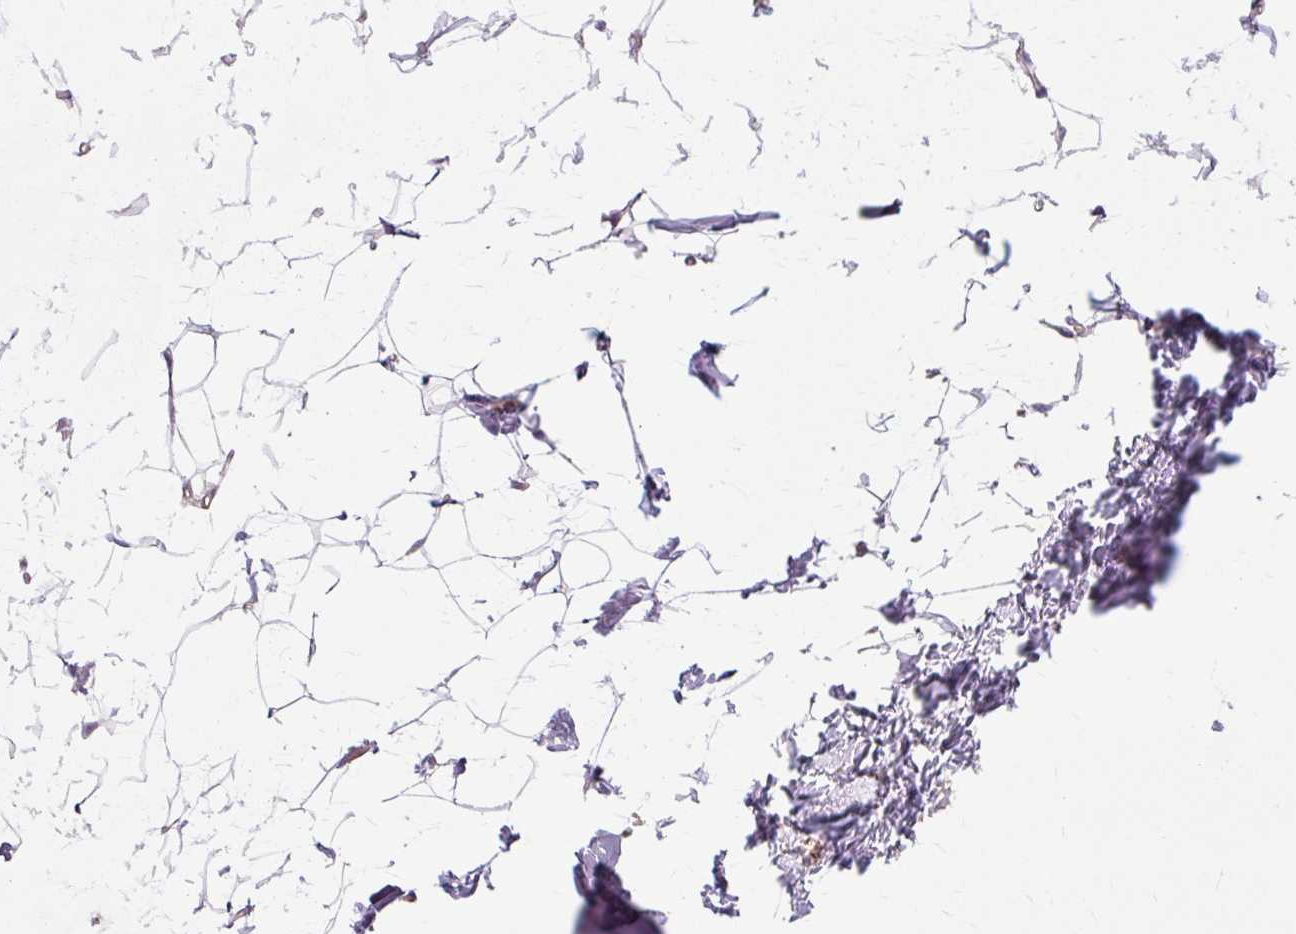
{"staining": {"intensity": "negative", "quantity": "none", "location": "none"}, "tissue": "breast", "cell_type": "Adipocytes", "image_type": "normal", "snomed": [{"axis": "morphology", "description": "Normal tissue, NOS"}, {"axis": "topography", "description": "Breast"}], "caption": "DAB immunohistochemical staining of unremarkable breast exhibits no significant expression in adipocytes.", "gene": "TBC1D2B", "patient": {"sex": "female", "age": 23}}